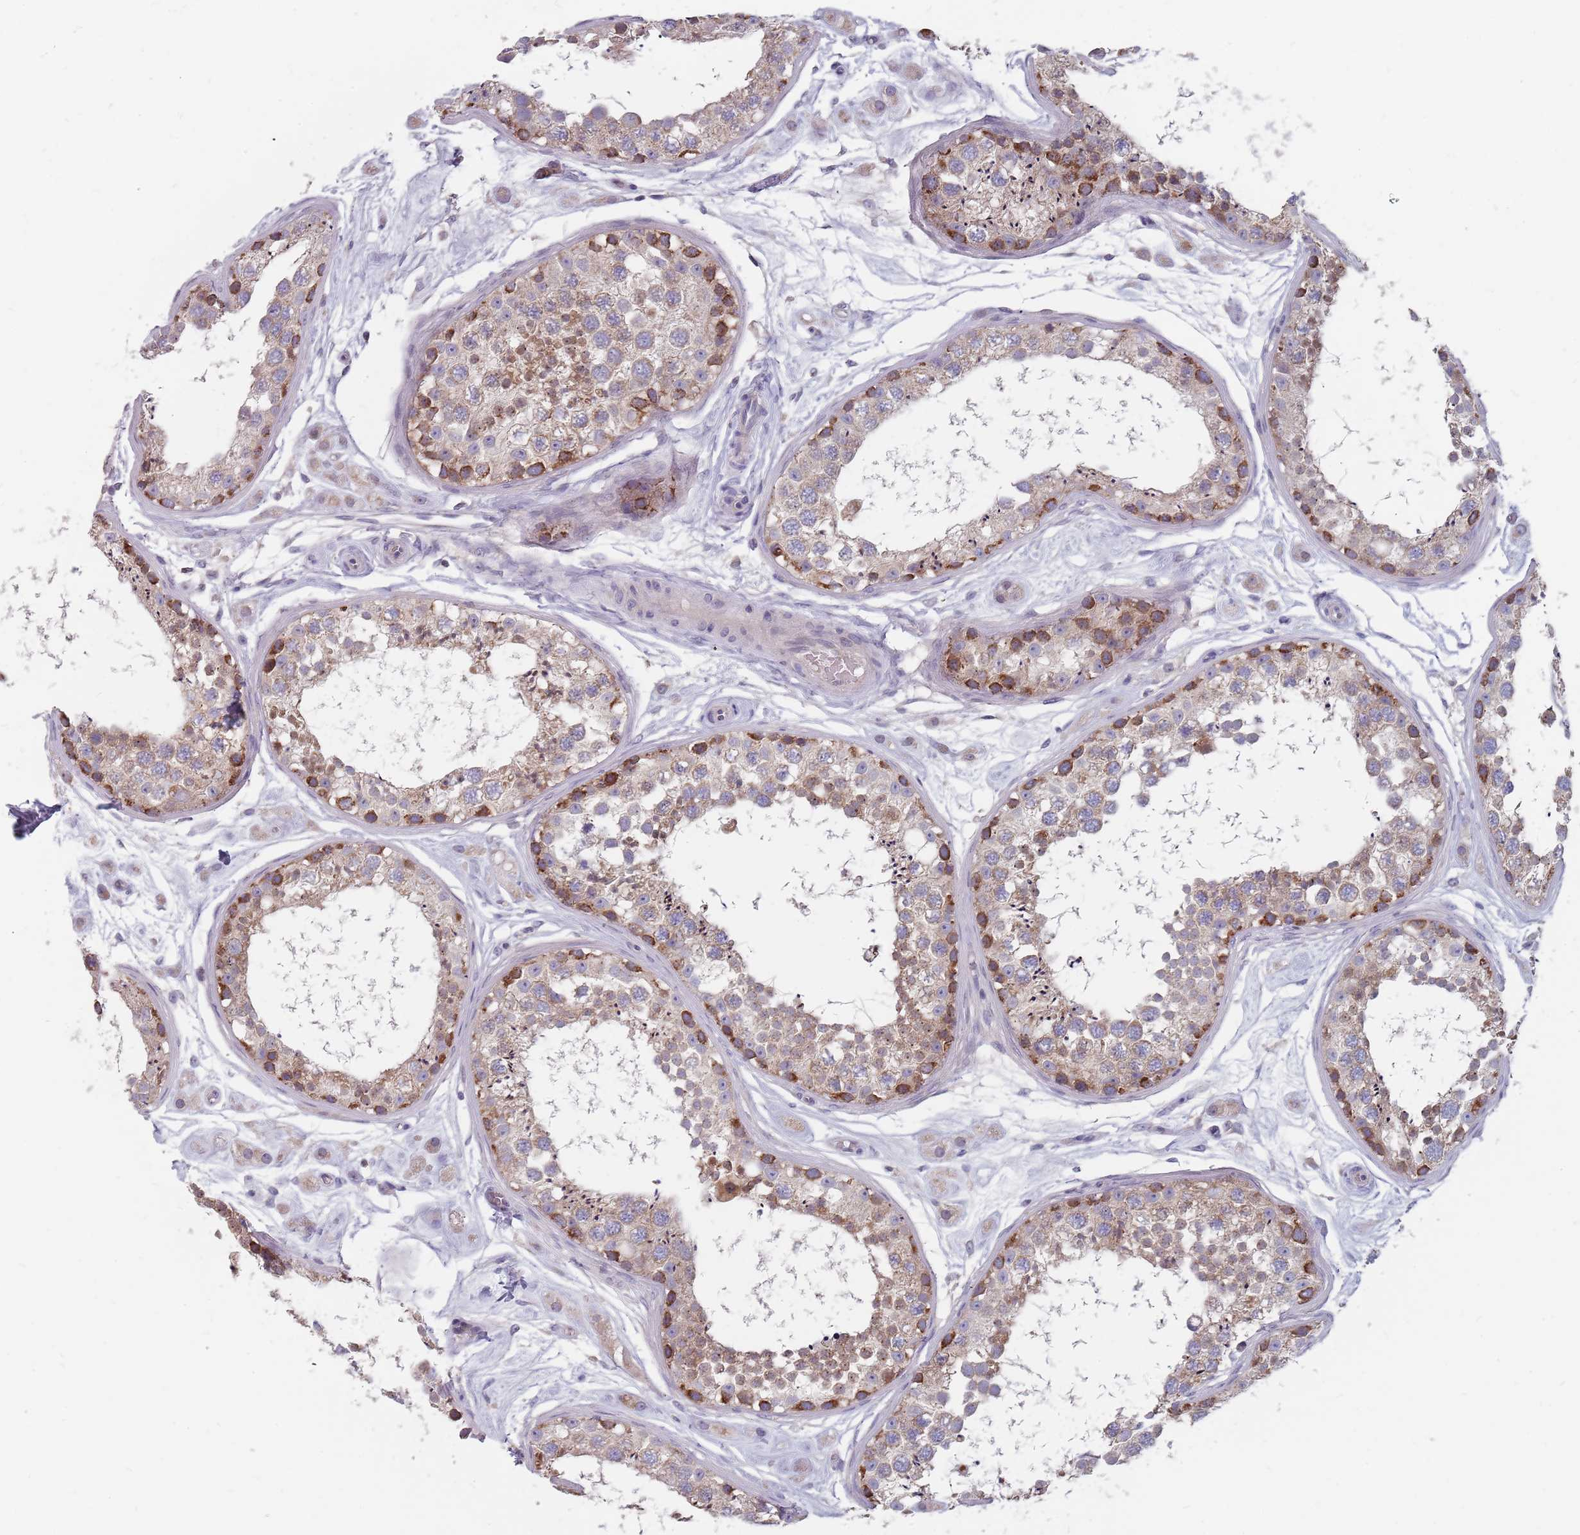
{"staining": {"intensity": "moderate", "quantity": "25%-75%", "location": "cytoplasmic/membranous"}, "tissue": "testis", "cell_type": "Cells in seminiferous ducts", "image_type": "normal", "snomed": [{"axis": "morphology", "description": "Normal tissue, NOS"}, {"axis": "topography", "description": "Testis"}], "caption": "Immunohistochemistry of normal human testis demonstrates medium levels of moderate cytoplasmic/membranous positivity in approximately 25%-75% of cells in seminiferous ducts.", "gene": "CMTR2", "patient": {"sex": "male", "age": 25}}